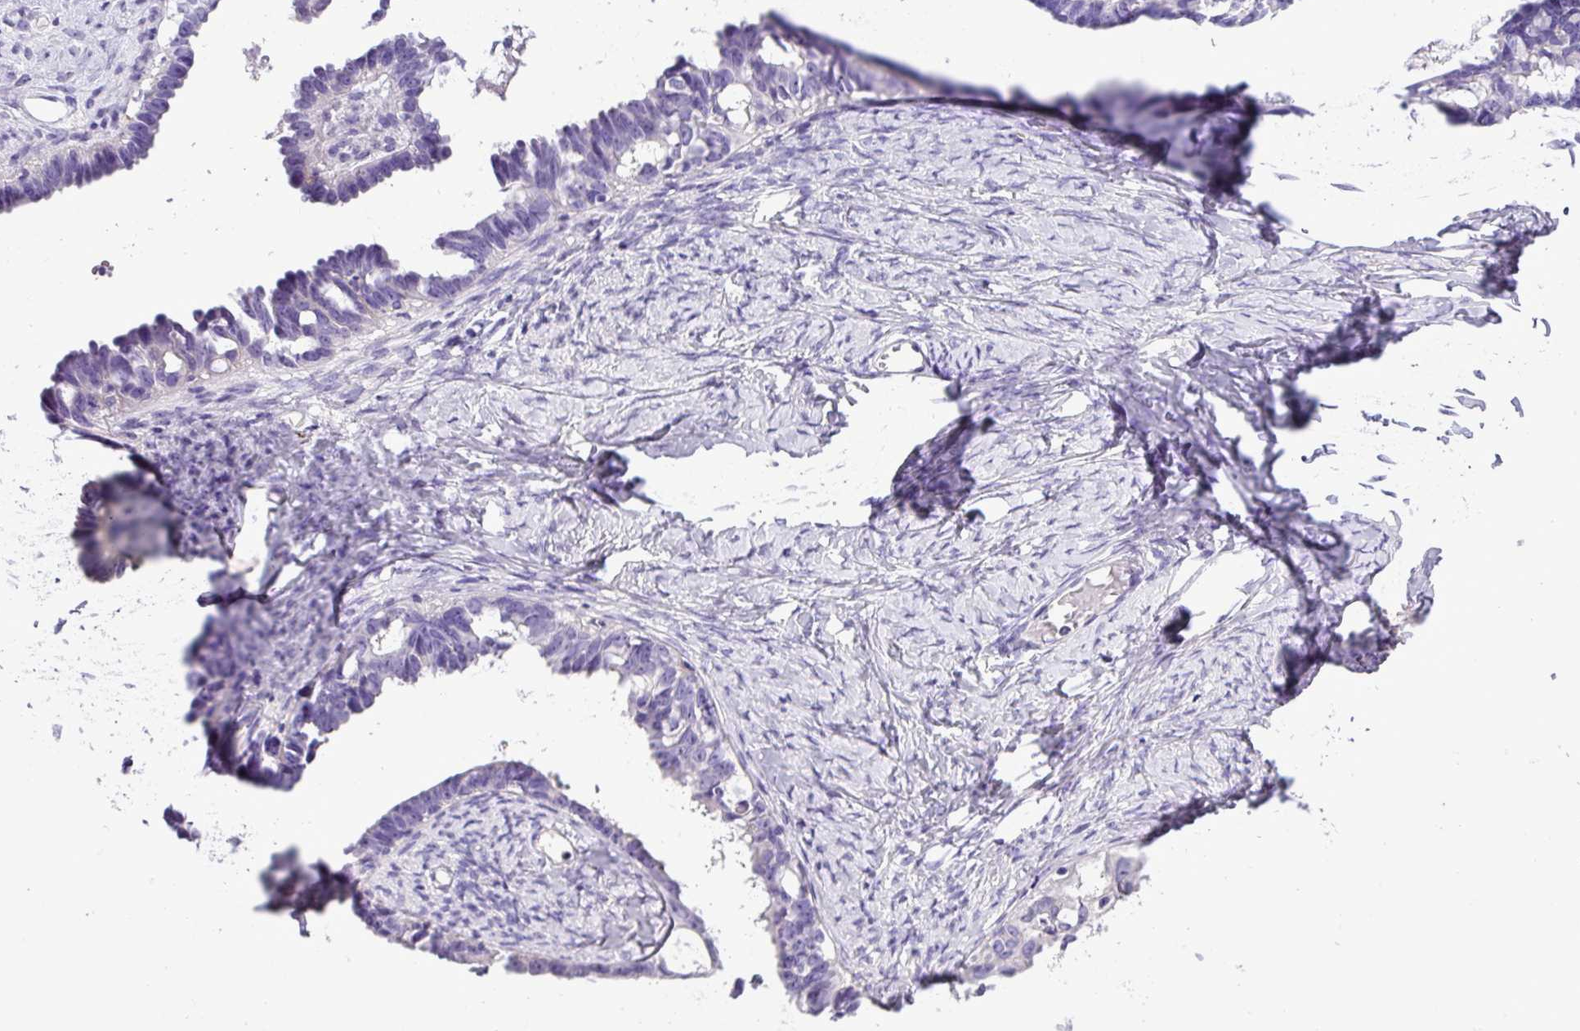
{"staining": {"intensity": "negative", "quantity": "none", "location": "none"}, "tissue": "ovarian cancer", "cell_type": "Tumor cells", "image_type": "cancer", "snomed": [{"axis": "morphology", "description": "Cystadenocarcinoma, serous, NOS"}, {"axis": "topography", "description": "Ovary"}], "caption": "Ovarian cancer (serous cystadenocarcinoma) was stained to show a protein in brown. There is no significant expression in tumor cells.", "gene": "ZNF334", "patient": {"sex": "female", "age": 69}}